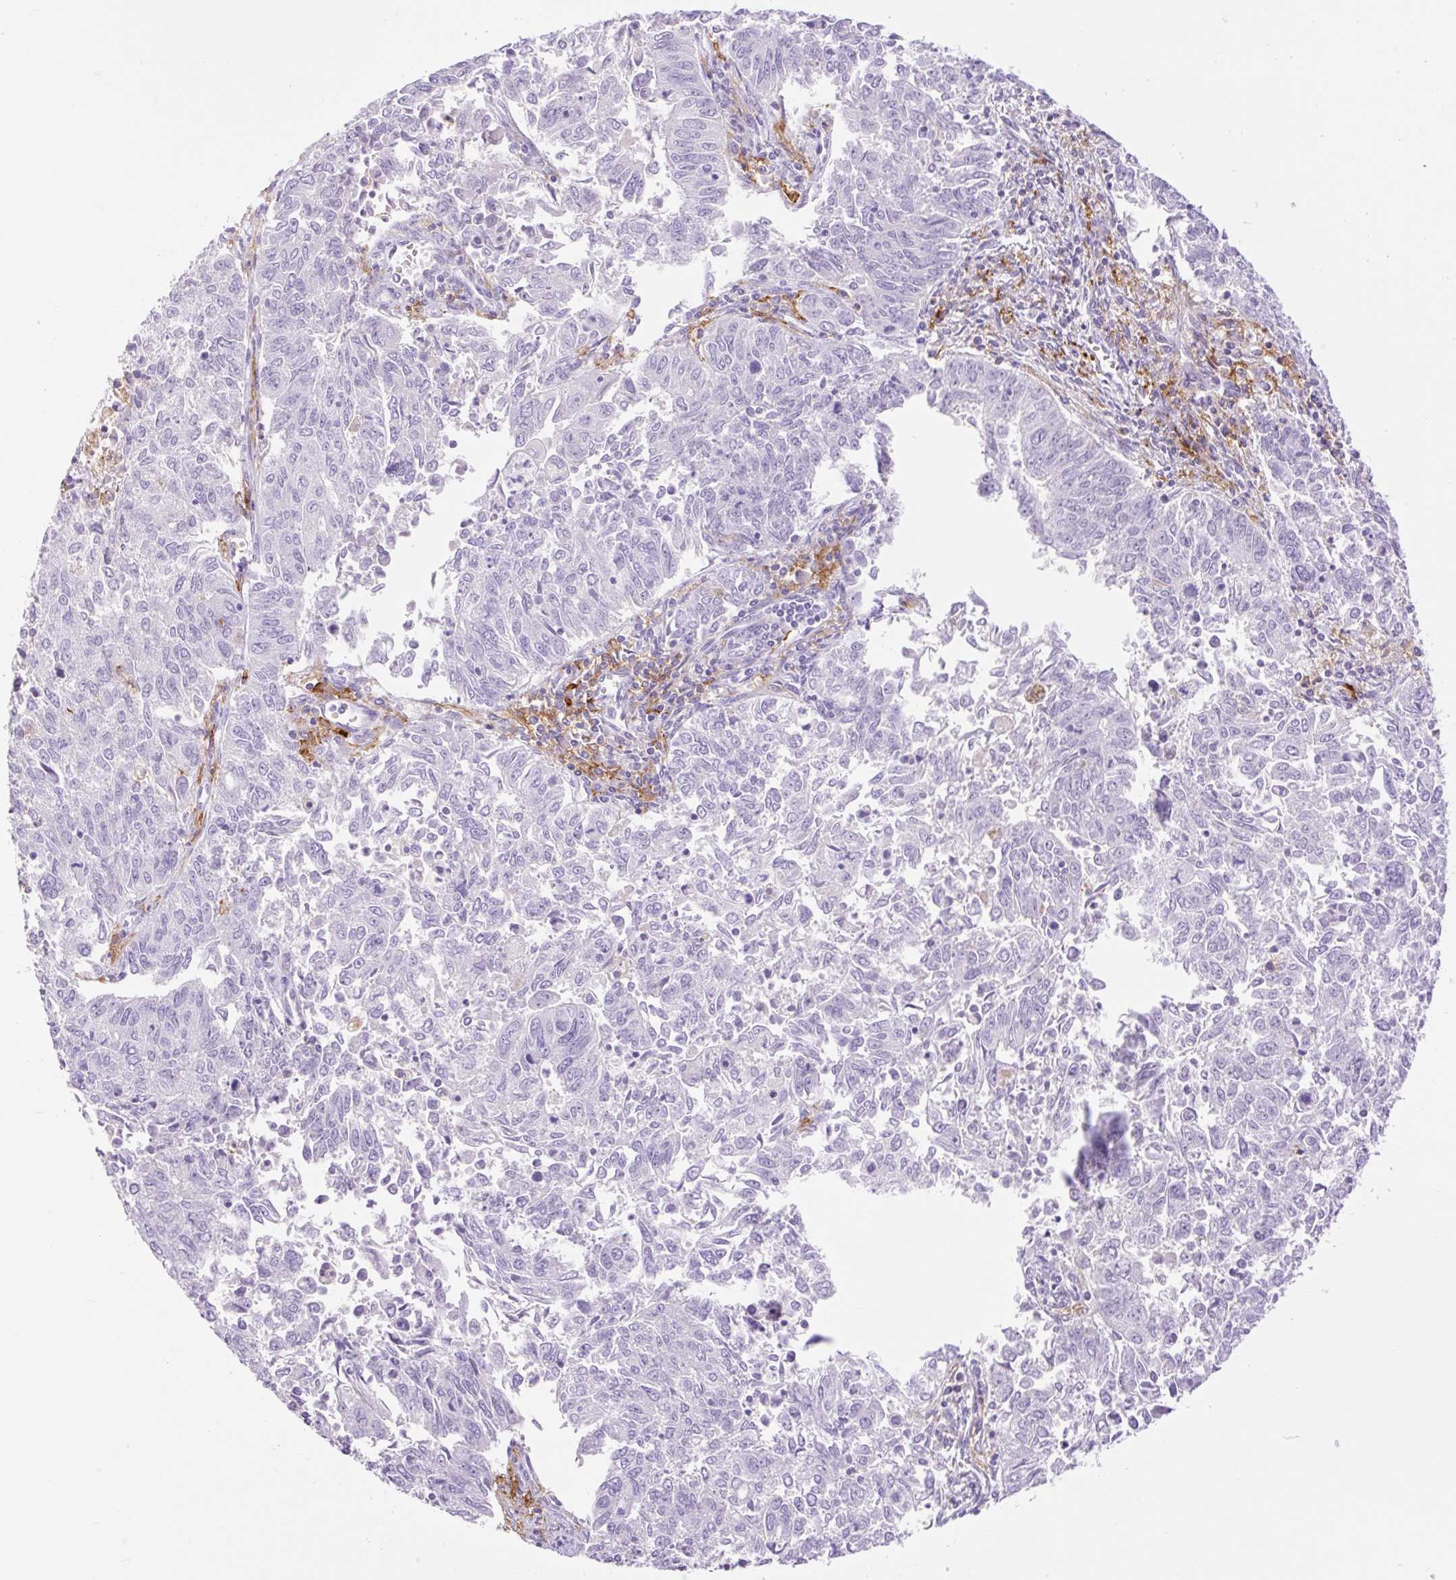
{"staining": {"intensity": "negative", "quantity": "none", "location": "none"}, "tissue": "endometrial cancer", "cell_type": "Tumor cells", "image_type": "cancer", "snomed": [{"axis": "morphology", "description": "Adenocarcinoma, NOS"}, {"axis": "topography", "description": "Endometrium"}], "caption": "The photomicrograph reveals no significant positivity in tumor cells of endometrial cancer.", "gene": "SIGLEC1", "patient": {"sex": "female", "age": 42}}